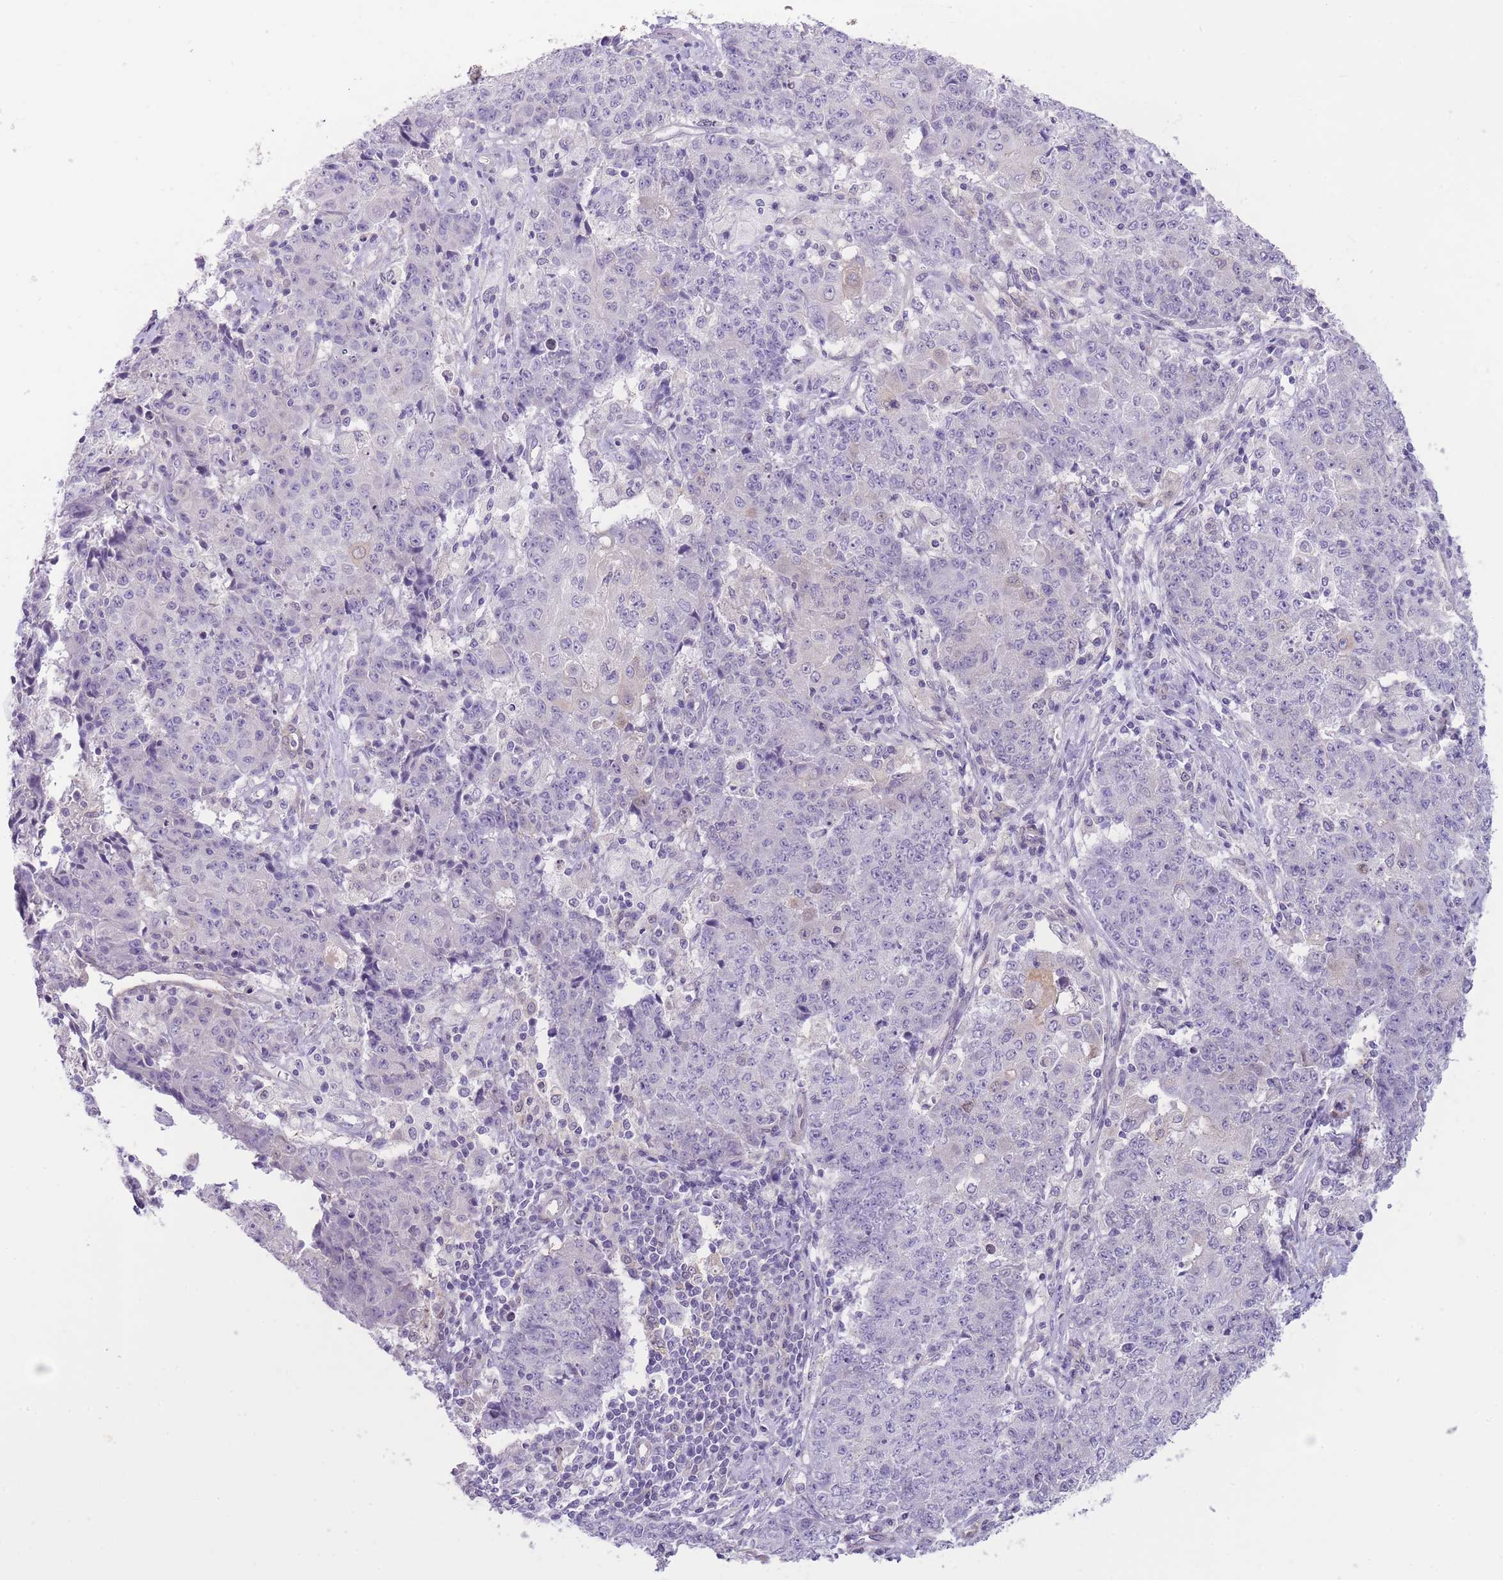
{"staining": {"intensity": "negative", "quantity": "none", "location": "none"}, "tissue": "ovarian cancer", "cell_type": "Tumor cells", "image_type": "cancer", "snomed": [{"axis": "morphology", "description": "Carcinoma, endometroid"}, {"axis": "topography", "description": "Ovary"}], "caption": "The image demonstrates no significant expression in tumor cells of ovarian cancer (endometroid carcinoma). (DAB immunohistochemistry (IHC) with hematoxylin counter stain).", "gene": "OR11H12", "patient": {"sex": "female", "age": 42}}